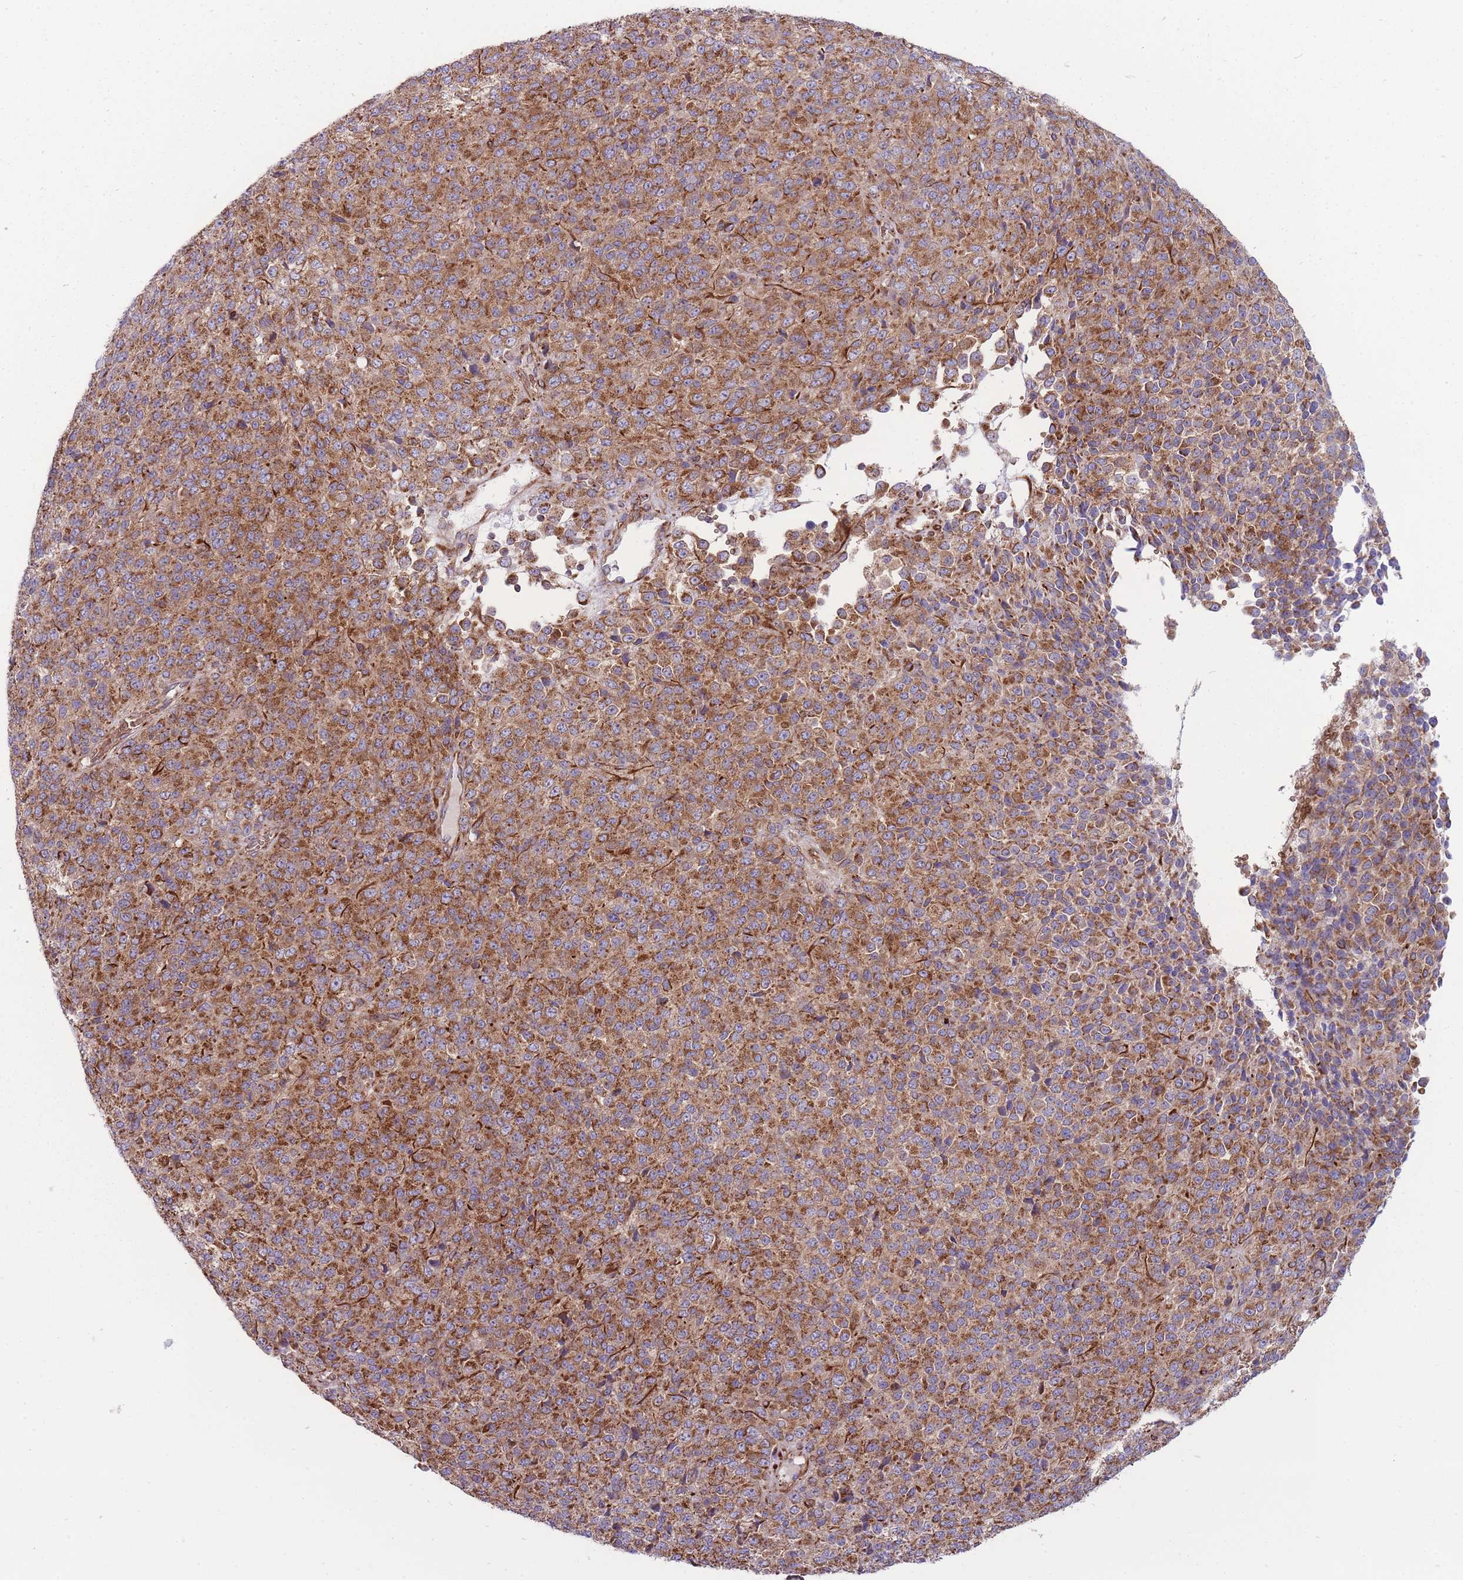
{"staining": {"intensity": "moderate", "quantity": ">75%", "location": "cytoplasmic/membranous"}, "tissue": "melanoma", "cell_type": "Tumor cells", "image_type": "cancer", "snomed": [{"axis": "morphology", "description": "Malignant melanoma, Metastatic site"}, {"axis": "topography", "description": "Brain"}], "caption": "Moderate cytoplasmic/membranous protein positivity is identified in about >75% of tumor cells in melanoma.", "gene": "ANKRD10", "patient": {"sex": "female", "age": 56}}